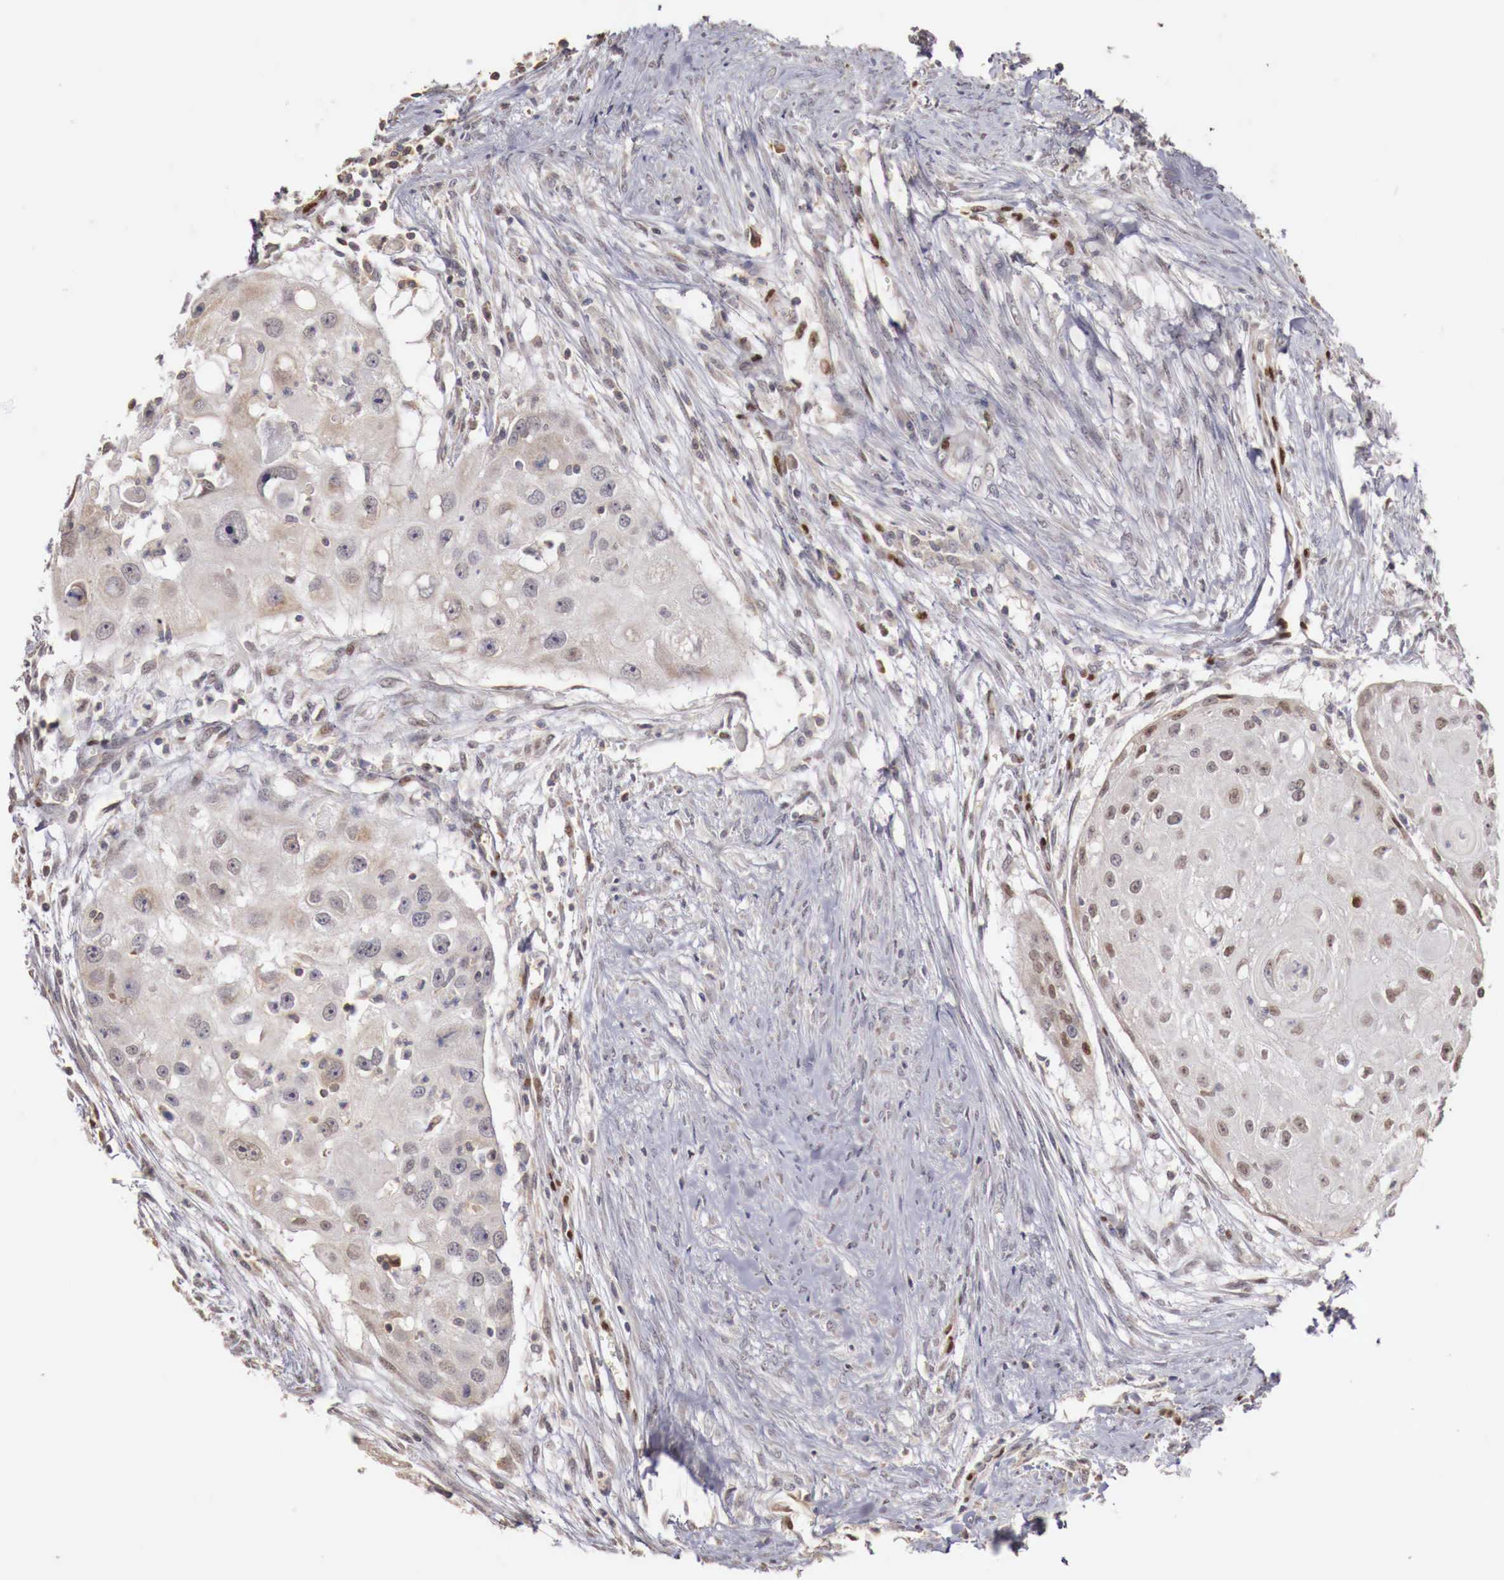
{"staining": {"intensity": "weak", "quantity": "25%-75%", "location": "cytoplasmic/membranous"}, "tissue": "head and neck cancer", "cell_type": "Tumor cells", "image_type": "cancer", "snomed": [{"axis": "morphology", "description": "Squamous cell carcinoma, NOS"}, {"axis": "topography", "description": "Head-Neck"}], "caption": "The micrograph exhibits a brown stain indicating the presence of a protein in the cytoplasmic/membranous of tumor cells in head and neck cancer (squamous cell carcinoma). (DAB (3,3'-diaminobenzidine) = brown stain, brightfield microscopy at high magnification).", "gene": "KHDRBS2", "patient": {"sex": "male", "age": 64}}